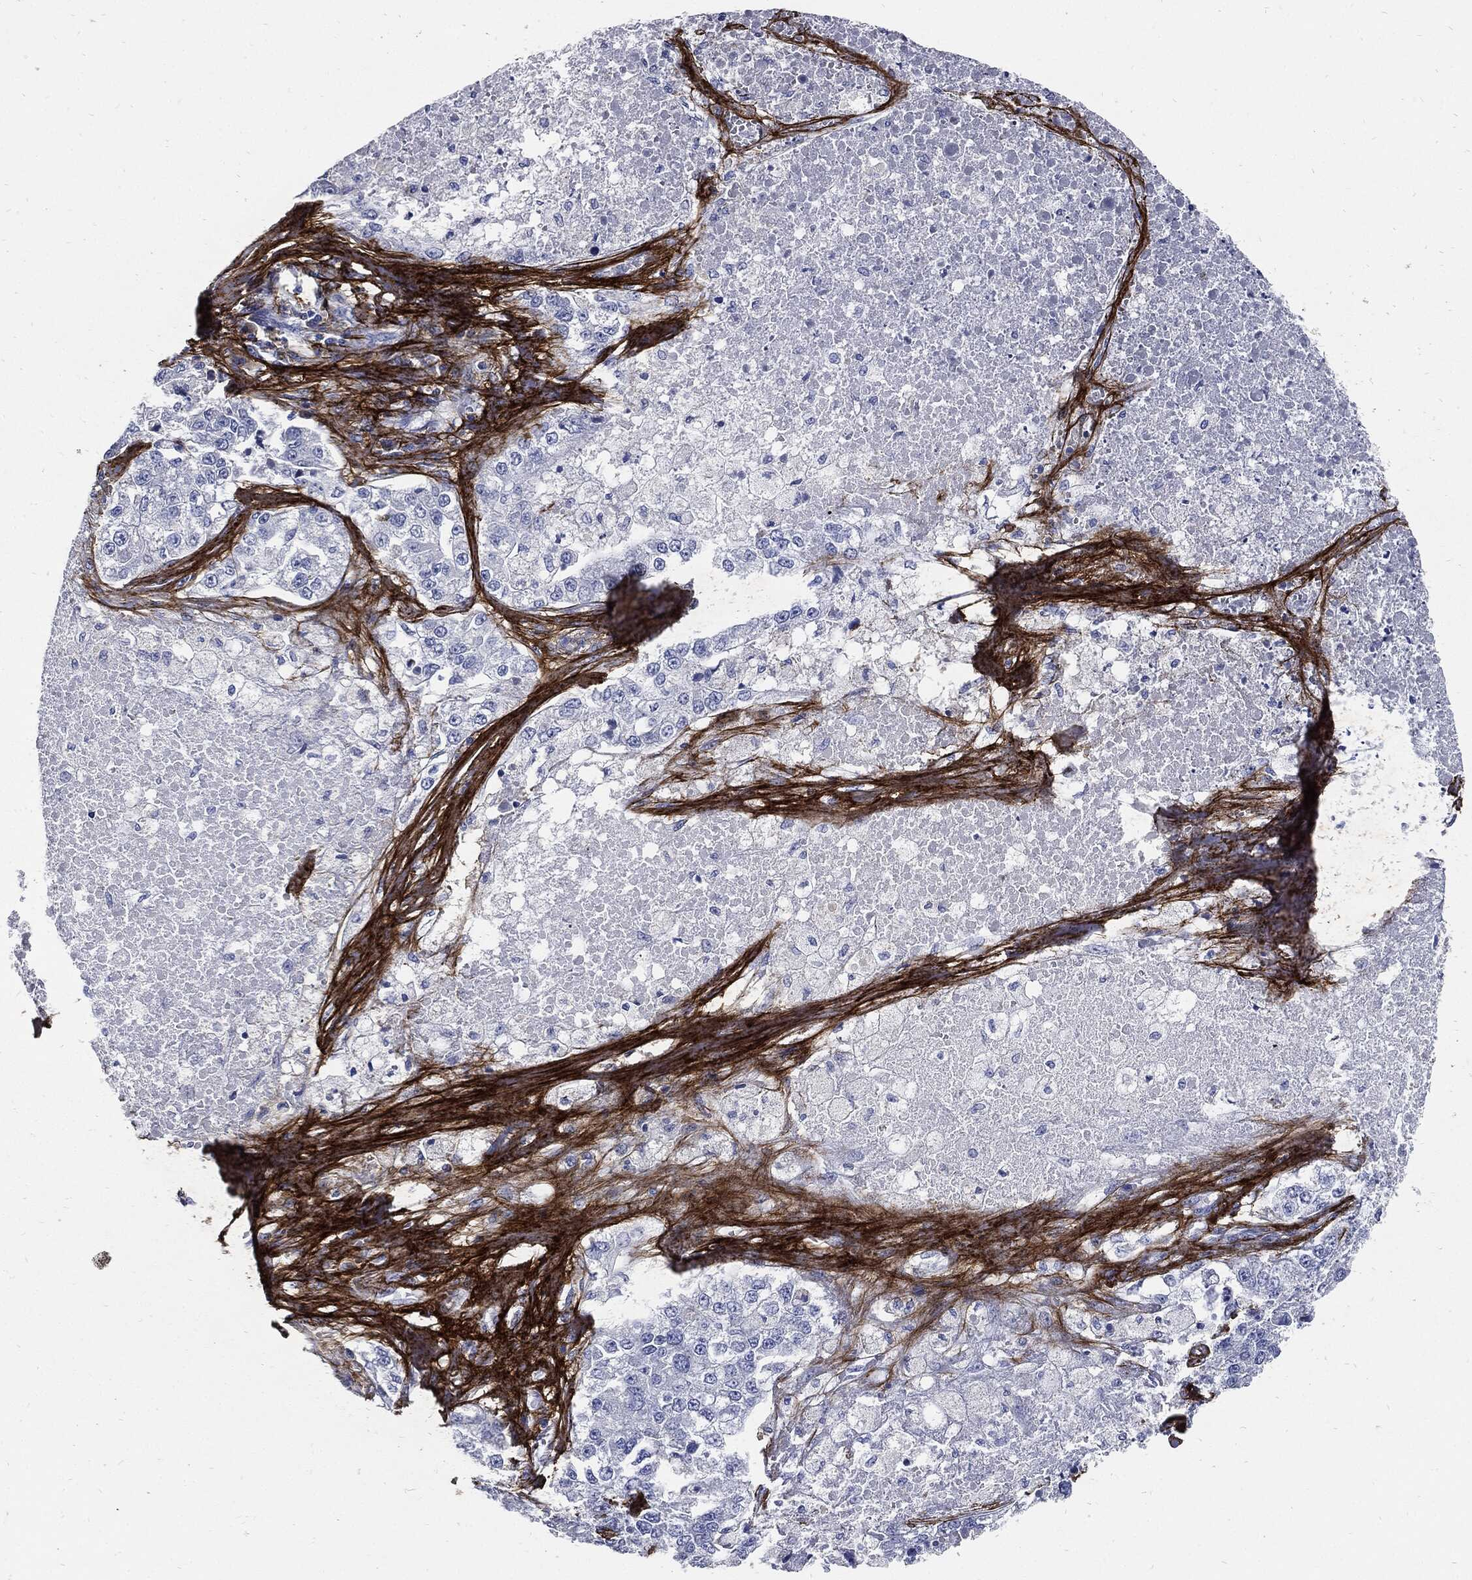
{"staining": {"intensity": "negative", "quantity": "none", "location": "none"}, "tissue": "lung cancer", "cell_type": "Tumor cells", "image_type": "cancer", "snomed": [{"axis": "morphology", "description": "Adenocarcinoma, NOS"}, {"axis": "topography", "description": "Lung"}], "caption": "Tumor cells are negative for protein expression in human adenocarcinoma (lung).", "gene": "FBN1", "patient": {"sex": "male", "age": 49}}